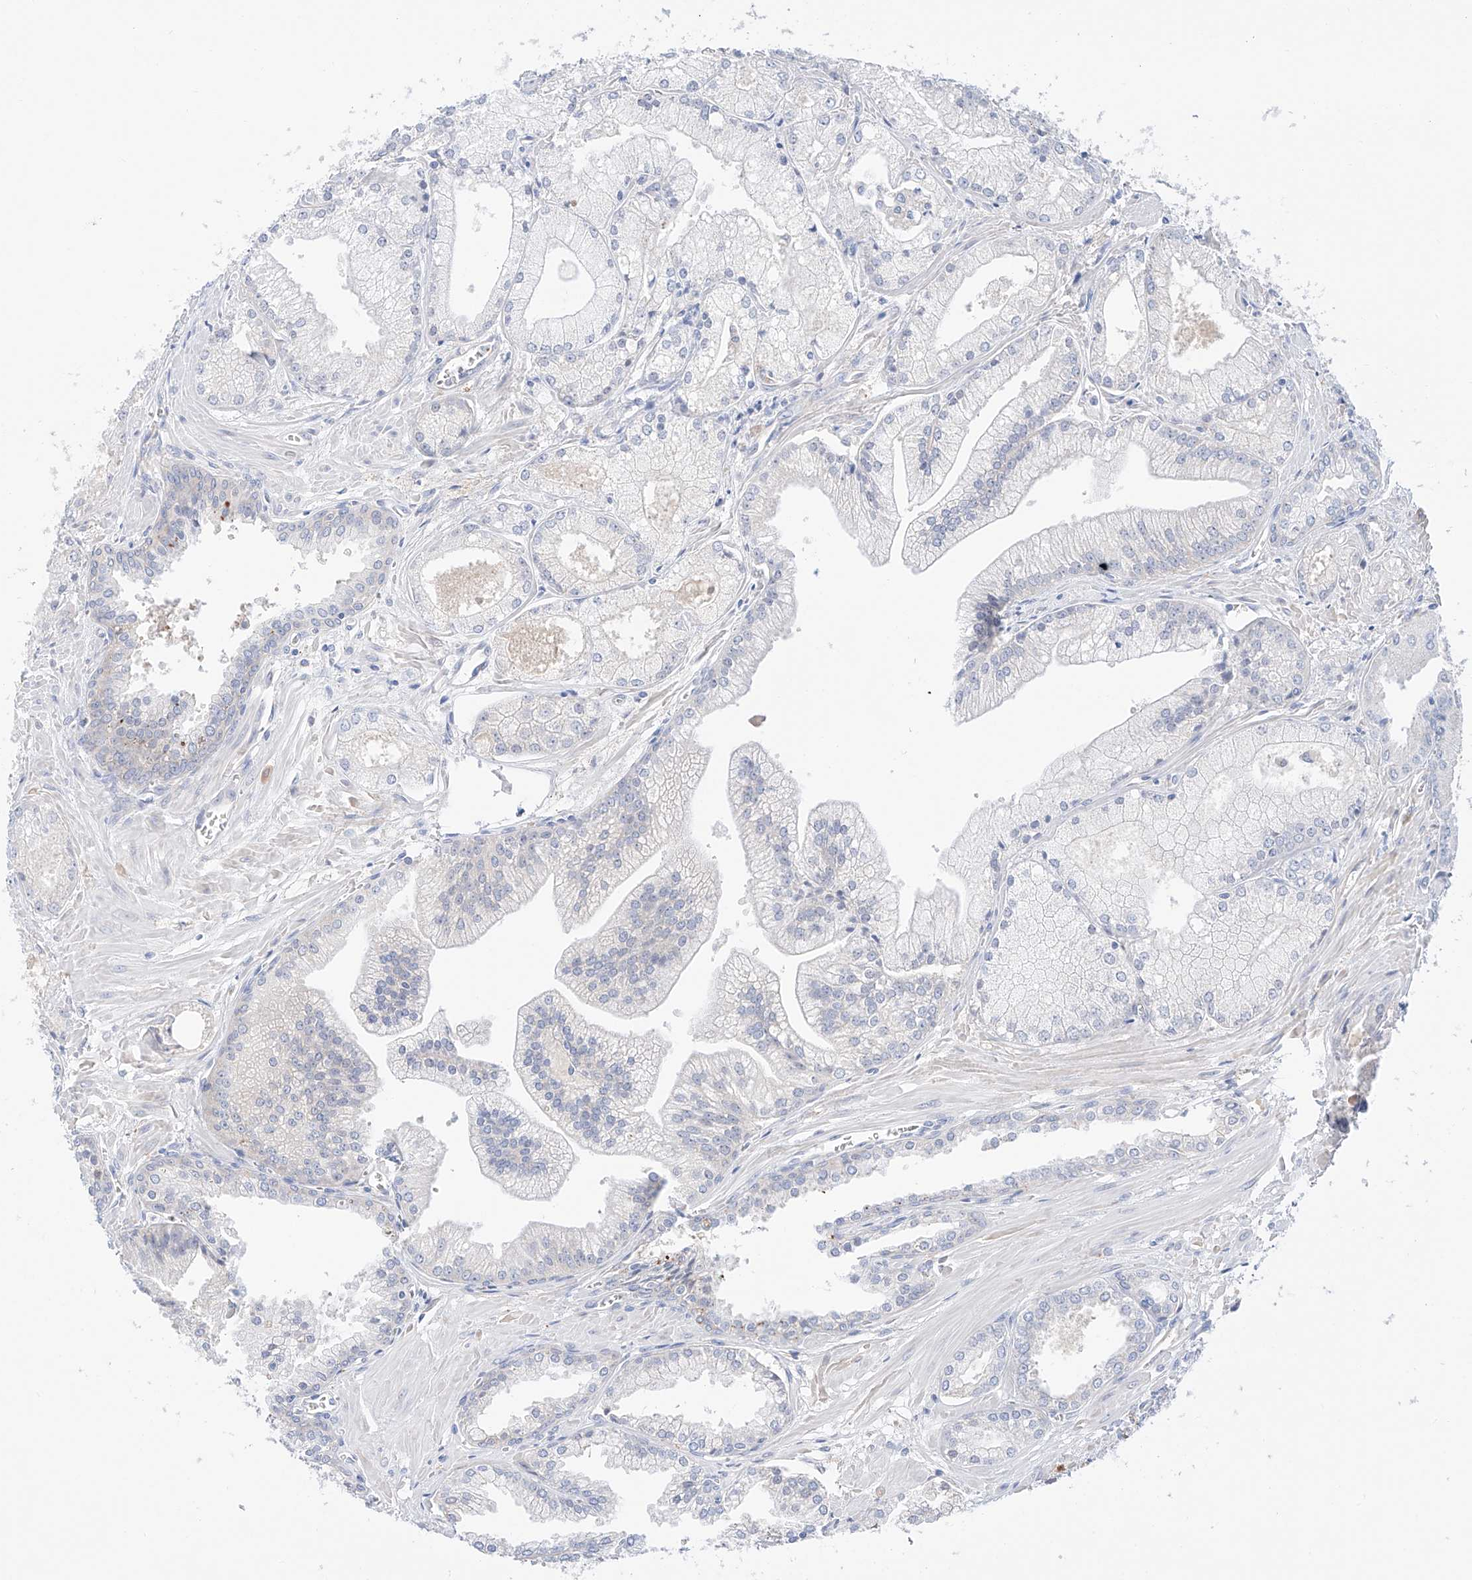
{"staining": {"intensity": "negative", "quantity": "none", "location": "none"}, "tissue": "prostate cancer", "cell_type": "Tumor cells", "image_type": "cancer", "snomed": [{"axis": "morphology", "description": "Adenocarcinoma, Low grade"}, {"axis": "topography", "description": "Prostate"}], "caption": "Prostate adenocarcinoma (low-grade) was stained to show a protein in brown. There is no significant expression in tumor cells. (DAB immunohistochemistry with hematoxylin counter stain).", "gene": "PGGT1B", "patient": {"sex": "male", "age": 67}}